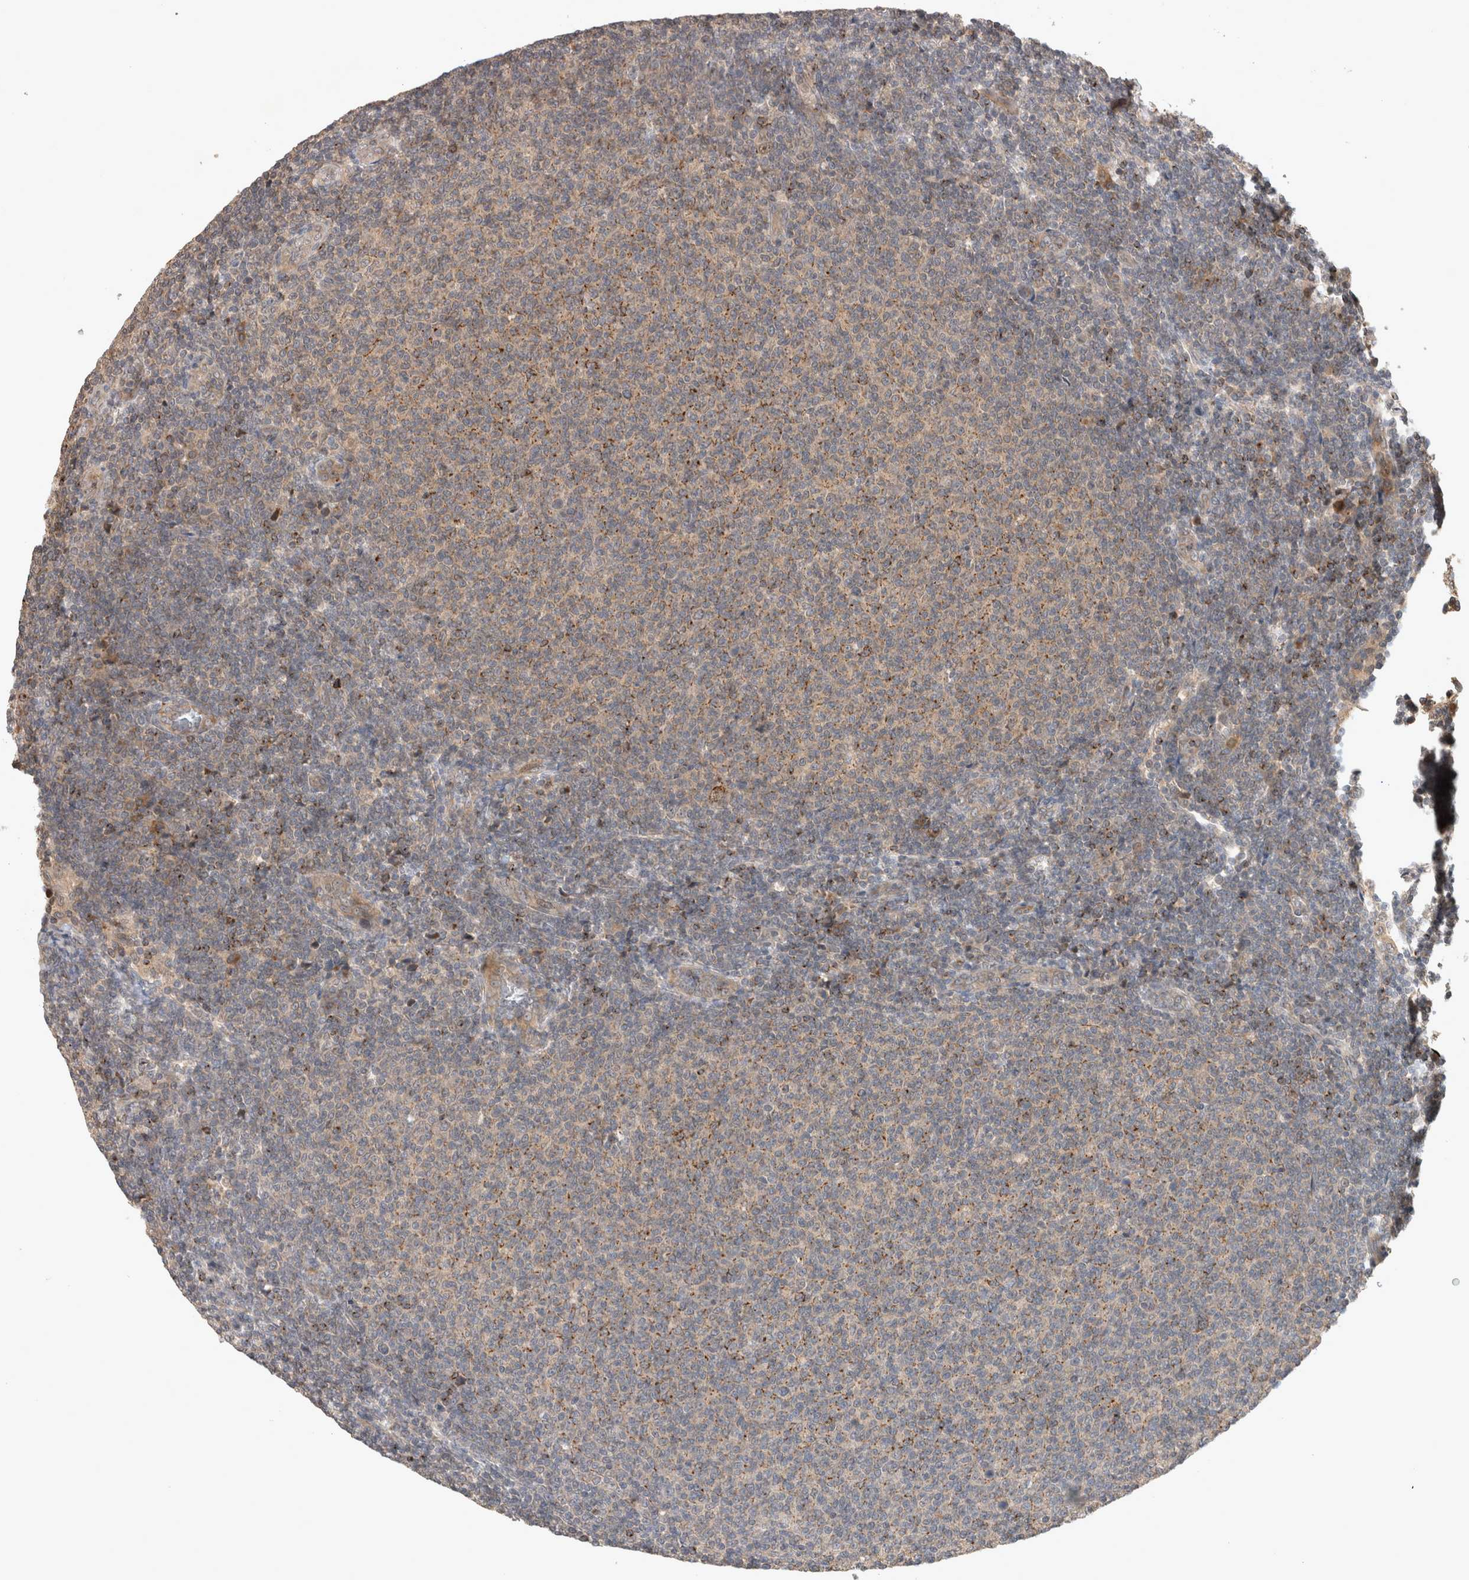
{"staining": {"intensity": "weak", "quantity": "<25%", "location": "cytoplasmic/membranous"}, "tissue": "lymphoma", "cell_type": "Tumor cells", "image_type": "cancer", "snomed": [{"axis": "morphology", "description": "Malignant lymphoma, non-Hodgkin's type, Low grade"}, {"axis": "topography", "description": "Lymph node"}], "caption": "Photomicrograph shows no protein positivity in tumor cells of lymphoma tissue. (DAB (3,3'-diaminobenzidine) immunohistochemistry (IHC) visualized using brightfield microscopy, high magnification).", "gene": "SERAC1", "patient": {"sex": "male", "age": 66}}